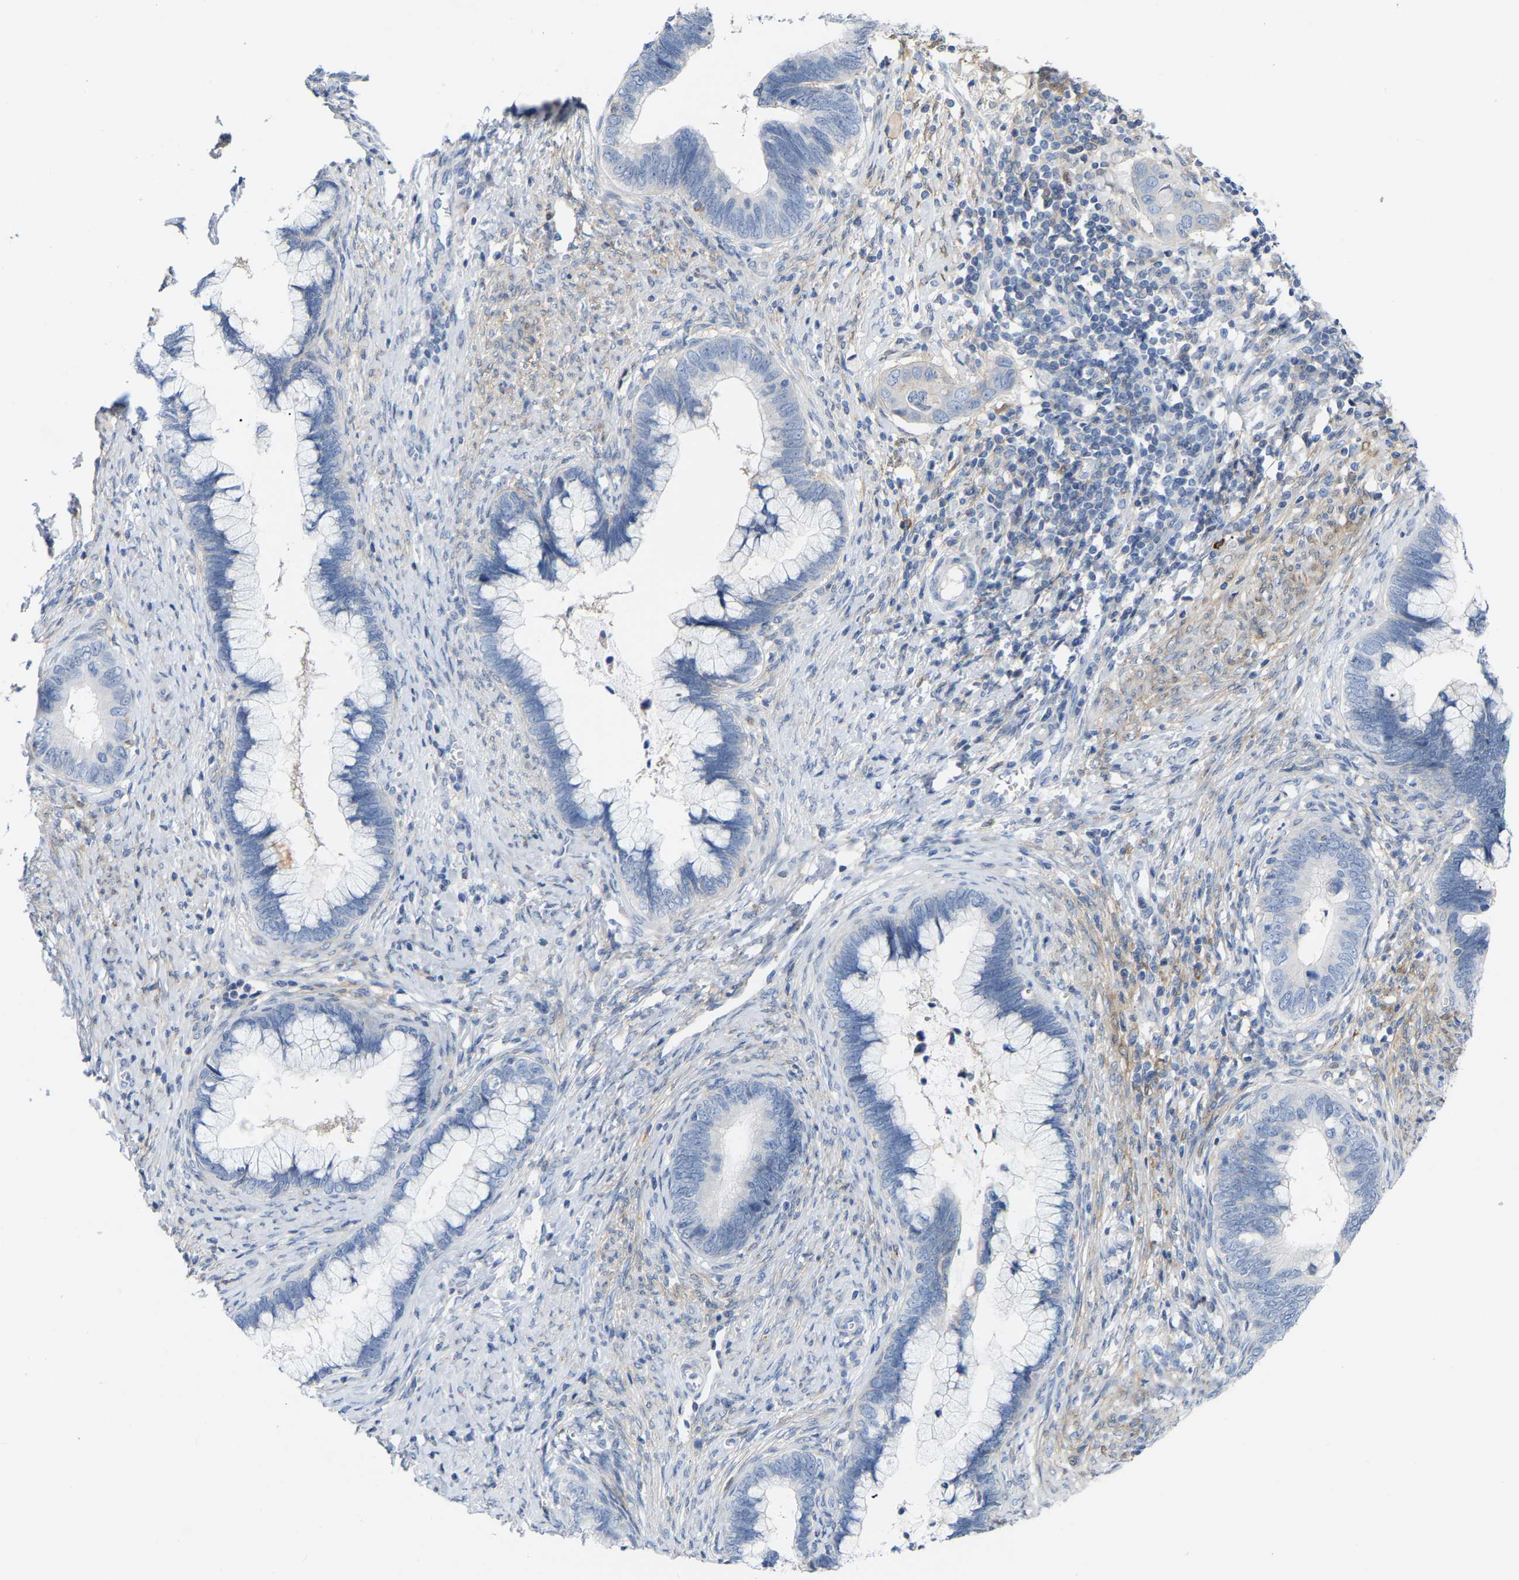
{"staining": {"intensity": "negative", "quantity": "none", "location": "none"}, "tissue": "cervical cancer", "cell_type": "Tumor cells", "image_type": "cancer", "snomed": [{"axis": "morphology", "description": "Adenocarcinoma, NOS"}, {"axis": "topography", "description": "Cervix"}], "caption": "Immunohistochemistry of cervical adenocarcinoma exhibits no expression in tumor cells.", "gene": "ABTB2", "patient": {"sex": "female", "age": 44}}